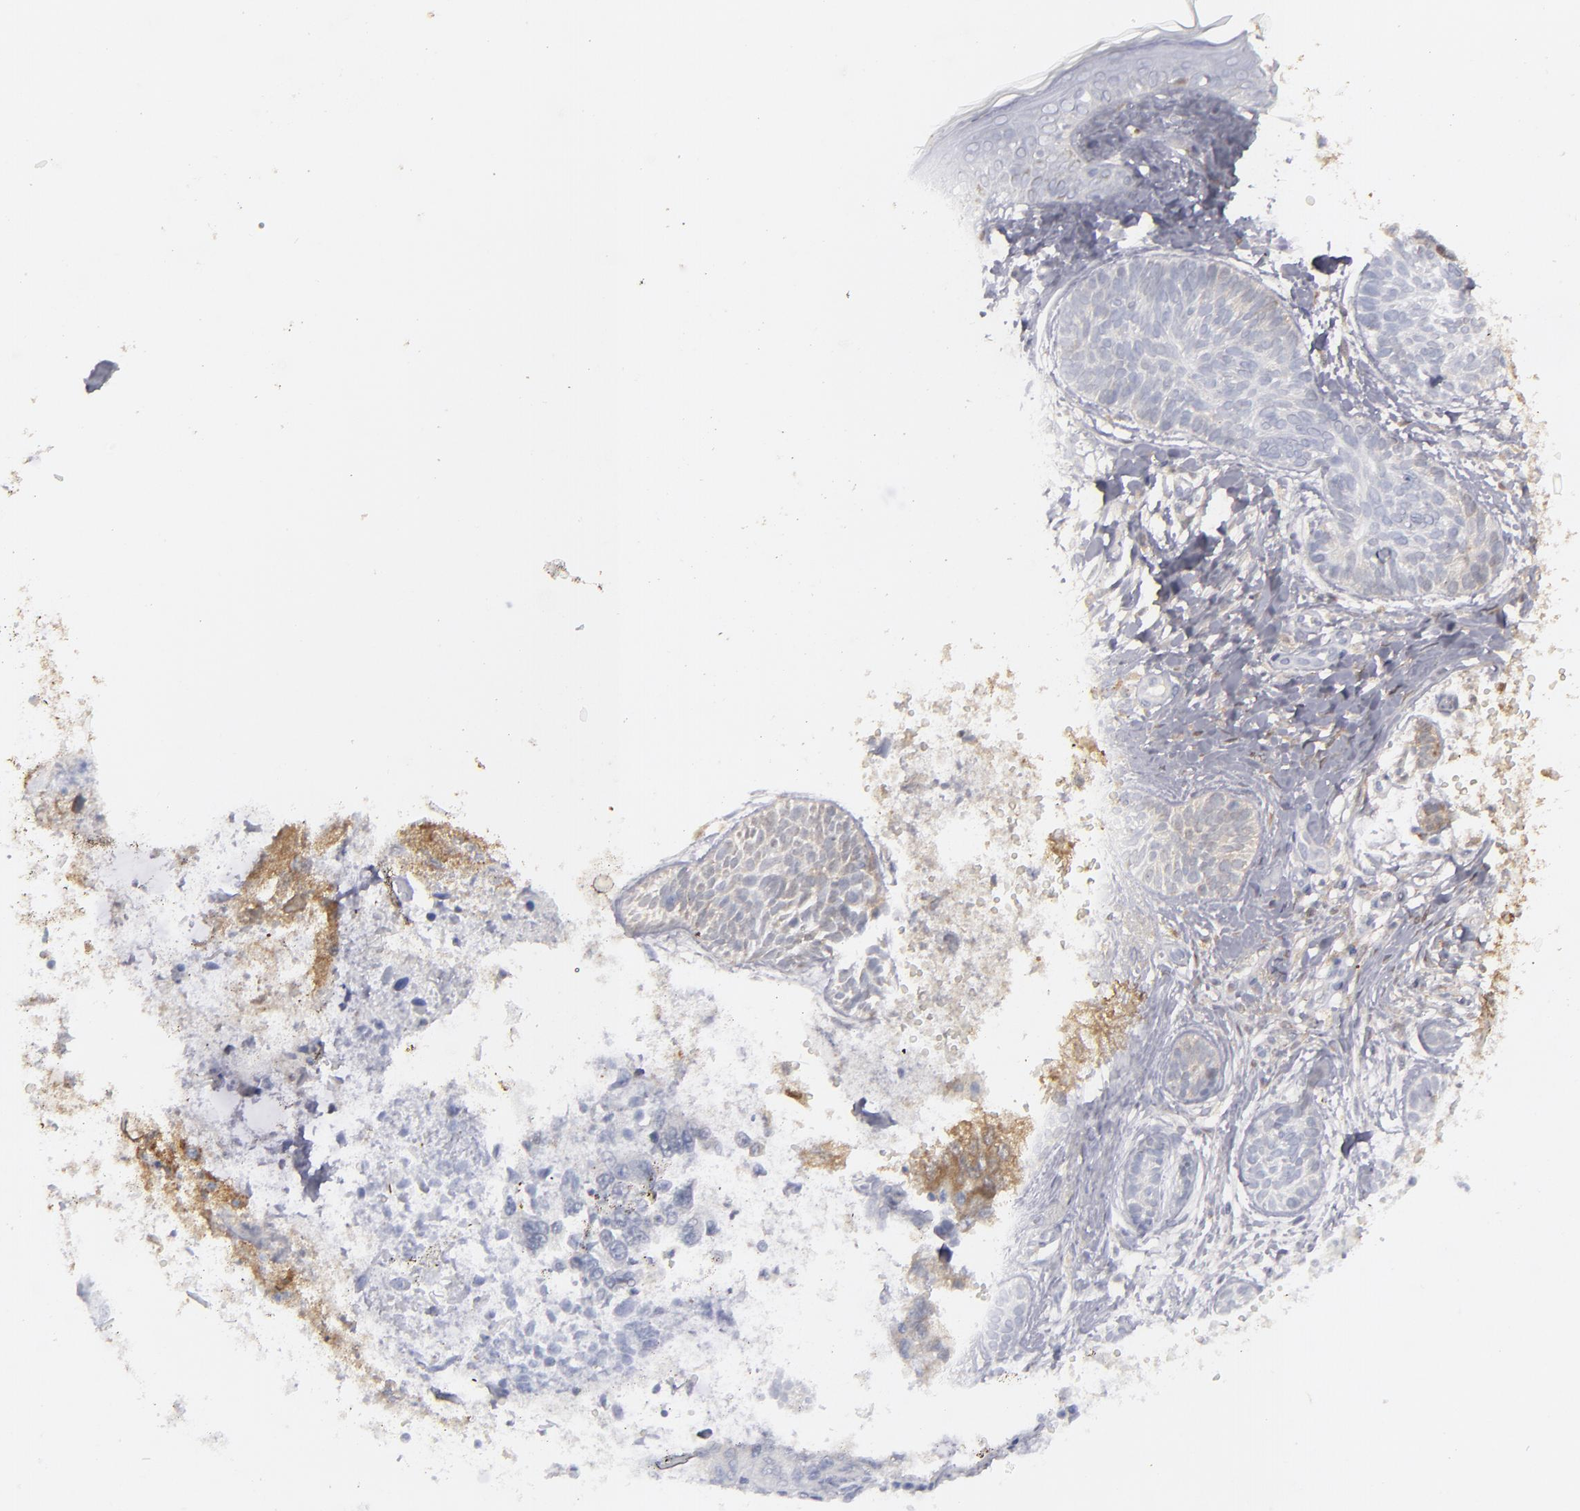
{"staining": {"intensity": "weak", "quantity": "25%-75%", "location": "cytoplasmic/membranous"}, "tissue": "skin cancer", "cell_type": "Tumor cells", "image_type": "cancer", "snomed": [{"axis": "morphology", "description": "Normal tissue, NOS"}, {"axis": "morphology", "description": "Basal cell carcinoma"}, {"axis": "topography", "description": "Skin"}], "caption": "A high-resolution histopathology image shows immunohistochemistry staining of skin cancer (basal cell carcinoma), which demonstrates weak cytoplasmic/membranous positivity in about 25%-75% of tumor cells.", "gene": "SEMA3G", "patient": {"sex": "male", "age": 63}}